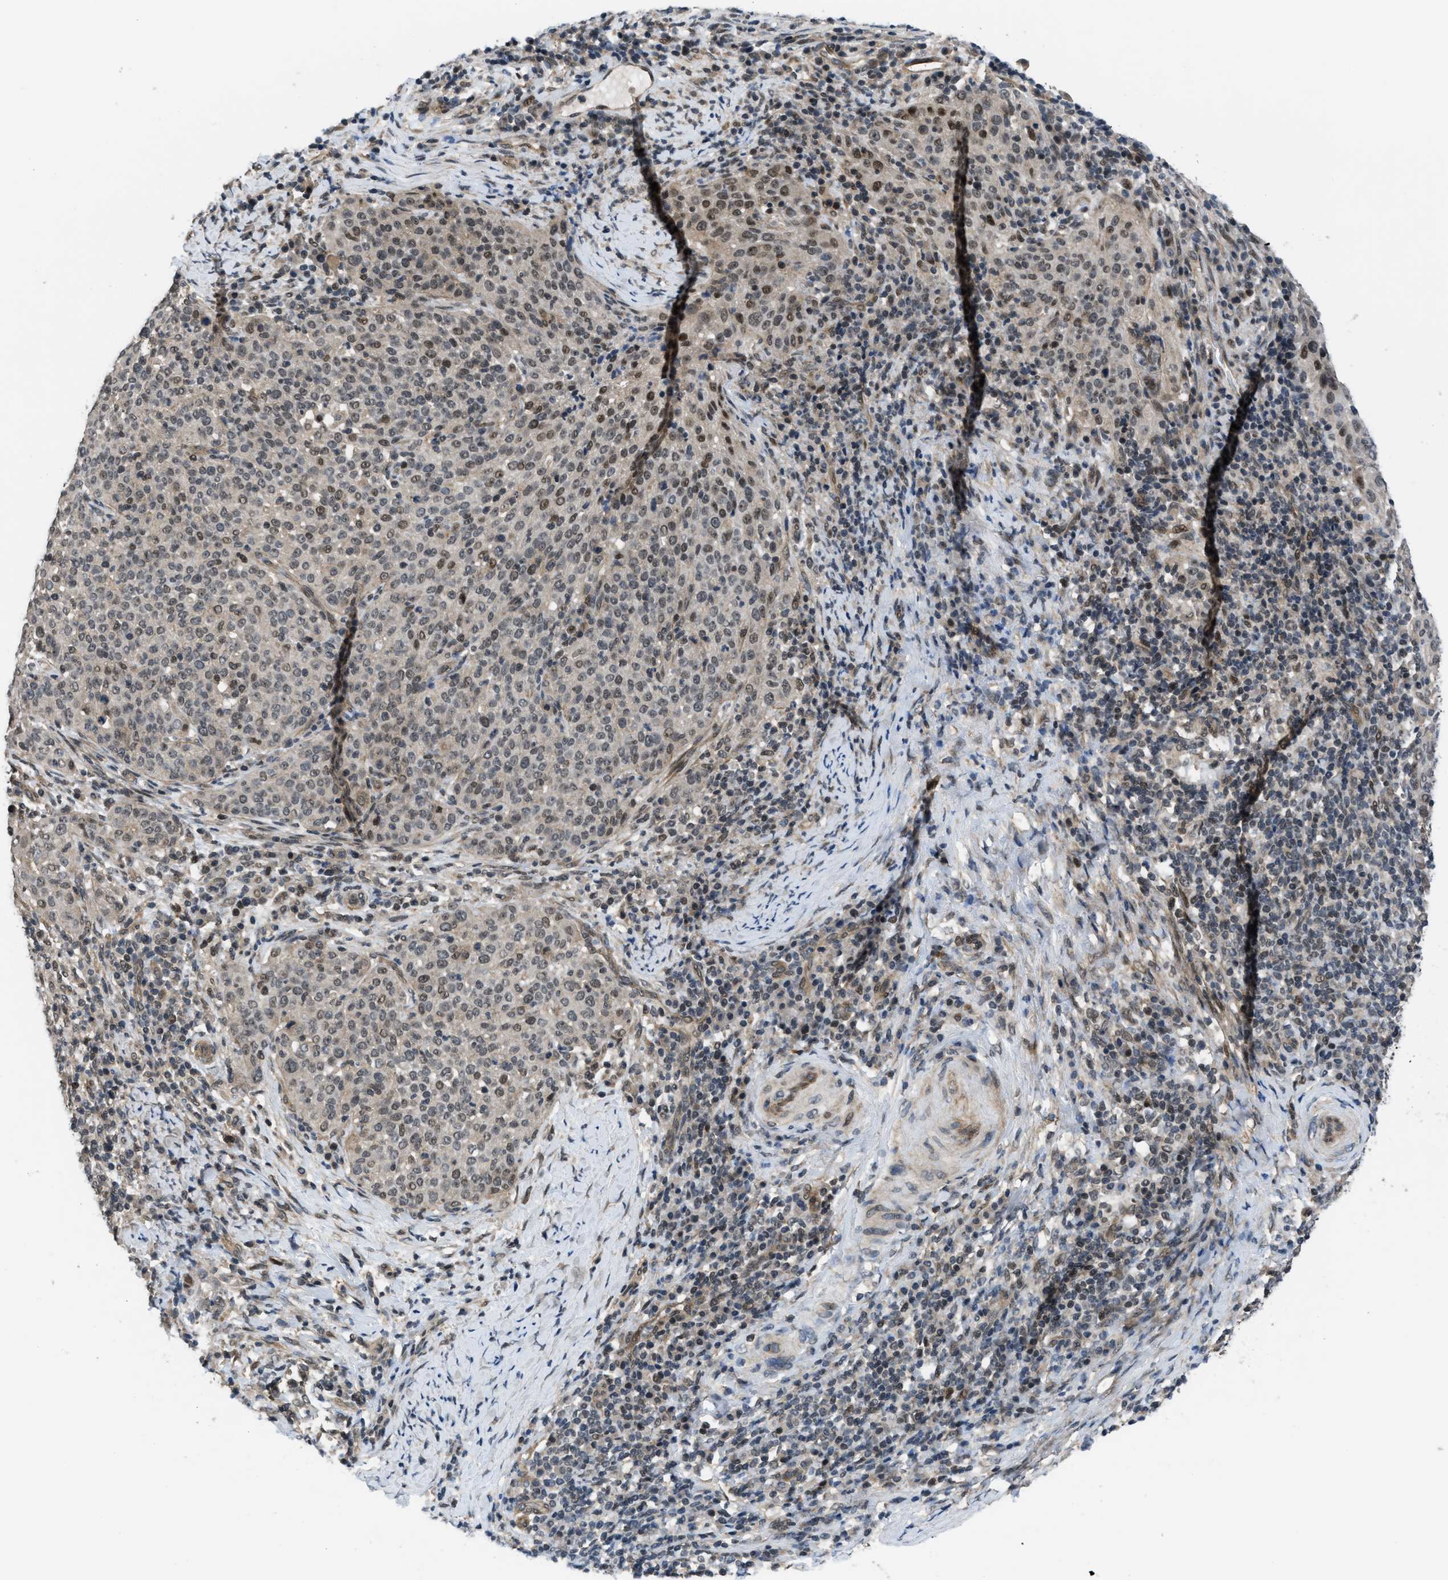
{"staining": {"intensity": "moderate", "quantity": "25%-75%", "location": "nuclear"}, "tissue": "cervical cancer", "cell_type": "Tumor cells", "image_type": "cancer", "snomed": [{"axis": "morphology", "description": "Squamous cell carcinoma, NOS"}, {"axis": "topography", "description": "Cervix"}], "caption": "Immunohistochemistry (IHC) histopathology image of neoplastic tissue: human squamous cell carcinoma (cervical) stained using immunohistochemistry (IHC) exhibits medium levels of moderate protein expression localized specifically in the nuclear of tumor cells, appearing as a nuclear brown color.", "gene": "SETD5", "patient": {"sex": "female", "age": 51}}